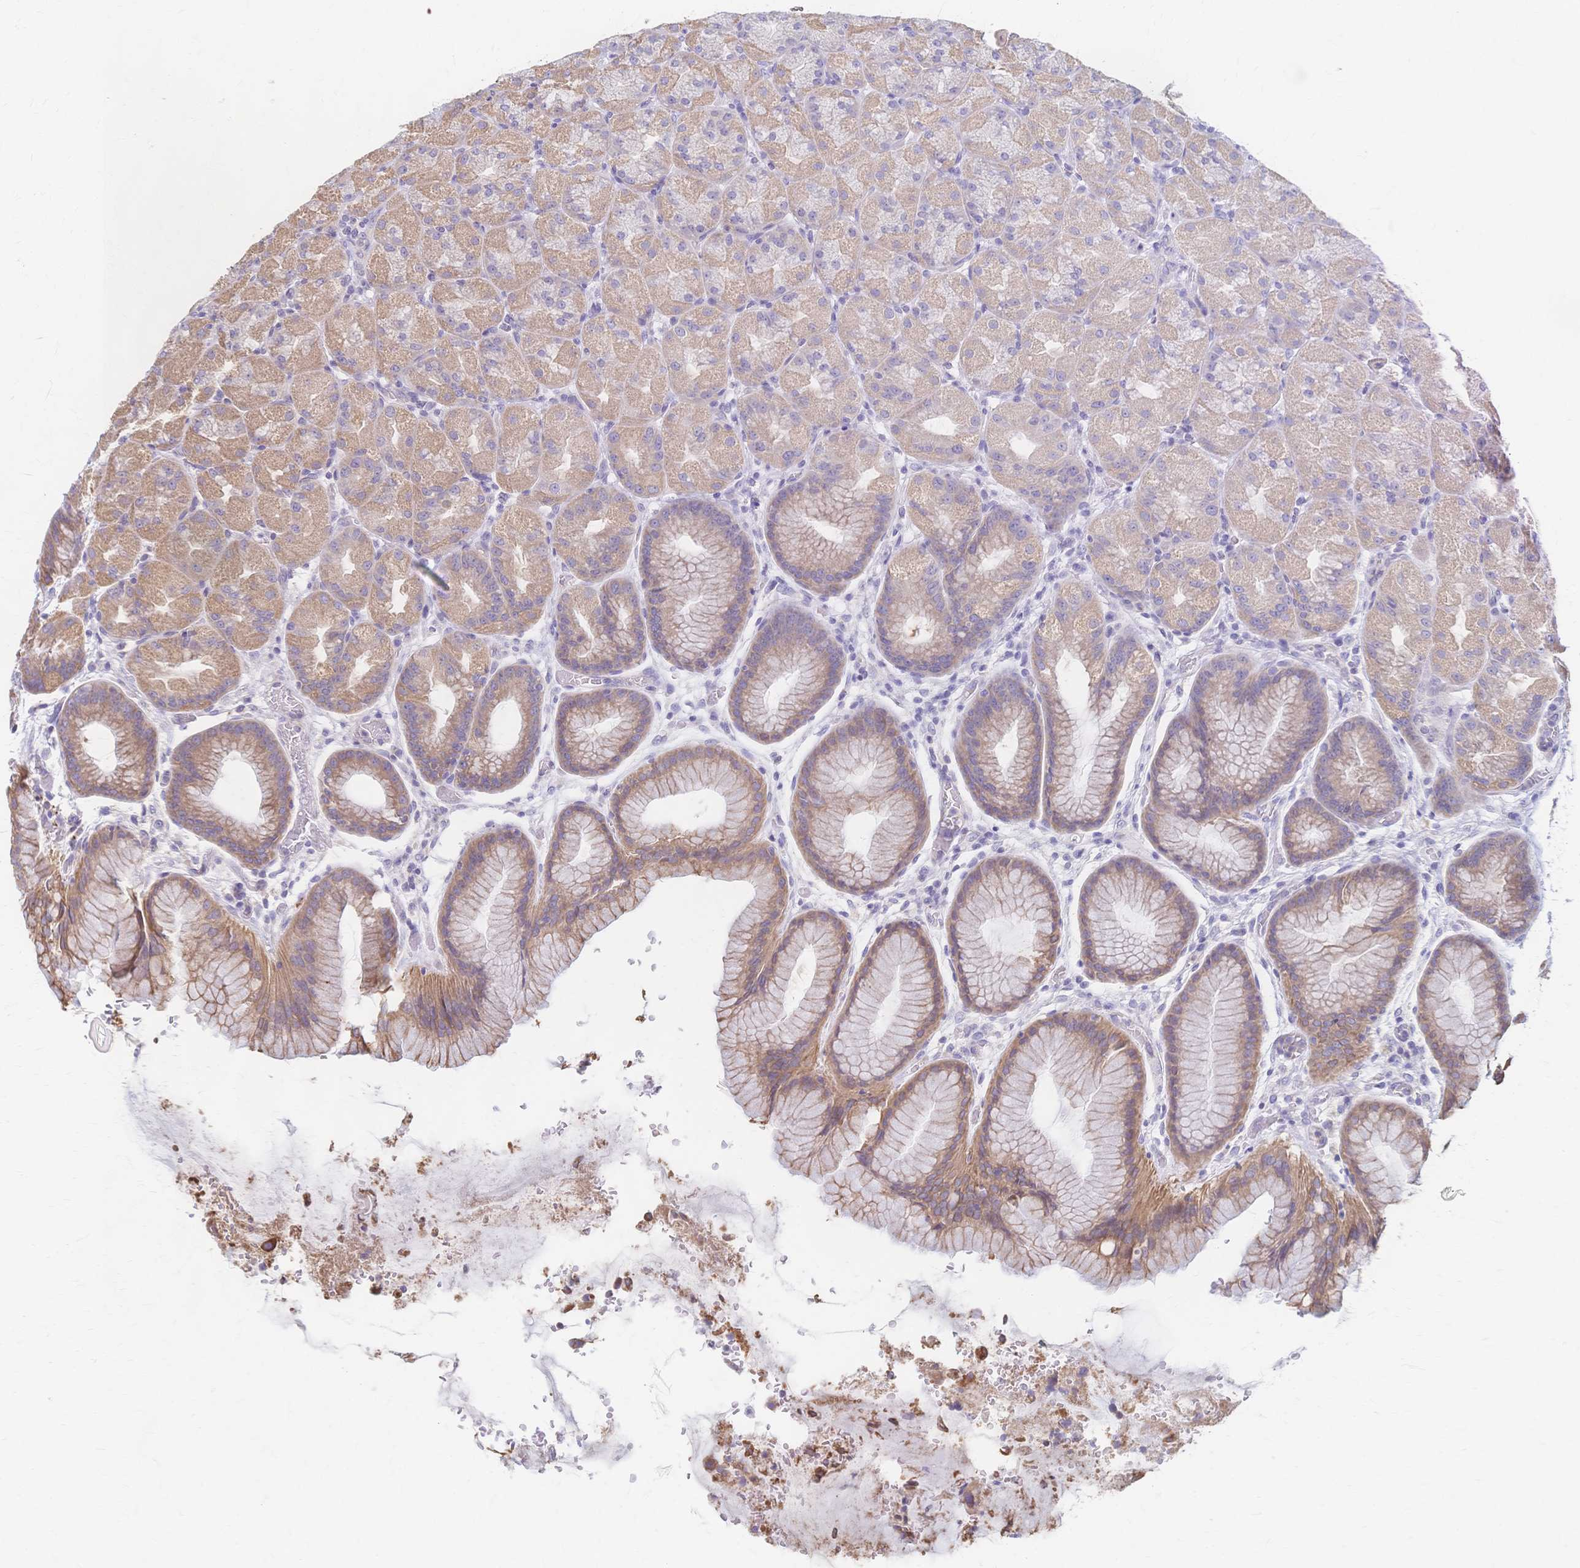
{"staining": {"intensity": "weak", "quantity": ">75%", "location": "cytoplasmic/membranous"}, "tissue": "stomach", "cell_type": "Glandular cells", "image_type": "normal", "snomed": [{"axis": "morphology", "description": "Normal tissue, NOS"}, {"axis": "topography", "description": "Stomach, upper"}, {"axis": "topography", "description": "Stomach"}], "caption": "Protein expression analysis of normal human stomach reveals weak cytoplasmic/membranous positivity in approximately >75% of glandular cells. (Brightfield microscopy of DAB IHC at high magnification).", "gene": "CYB5A", "patient": {"sex": "male", "age": 48}}